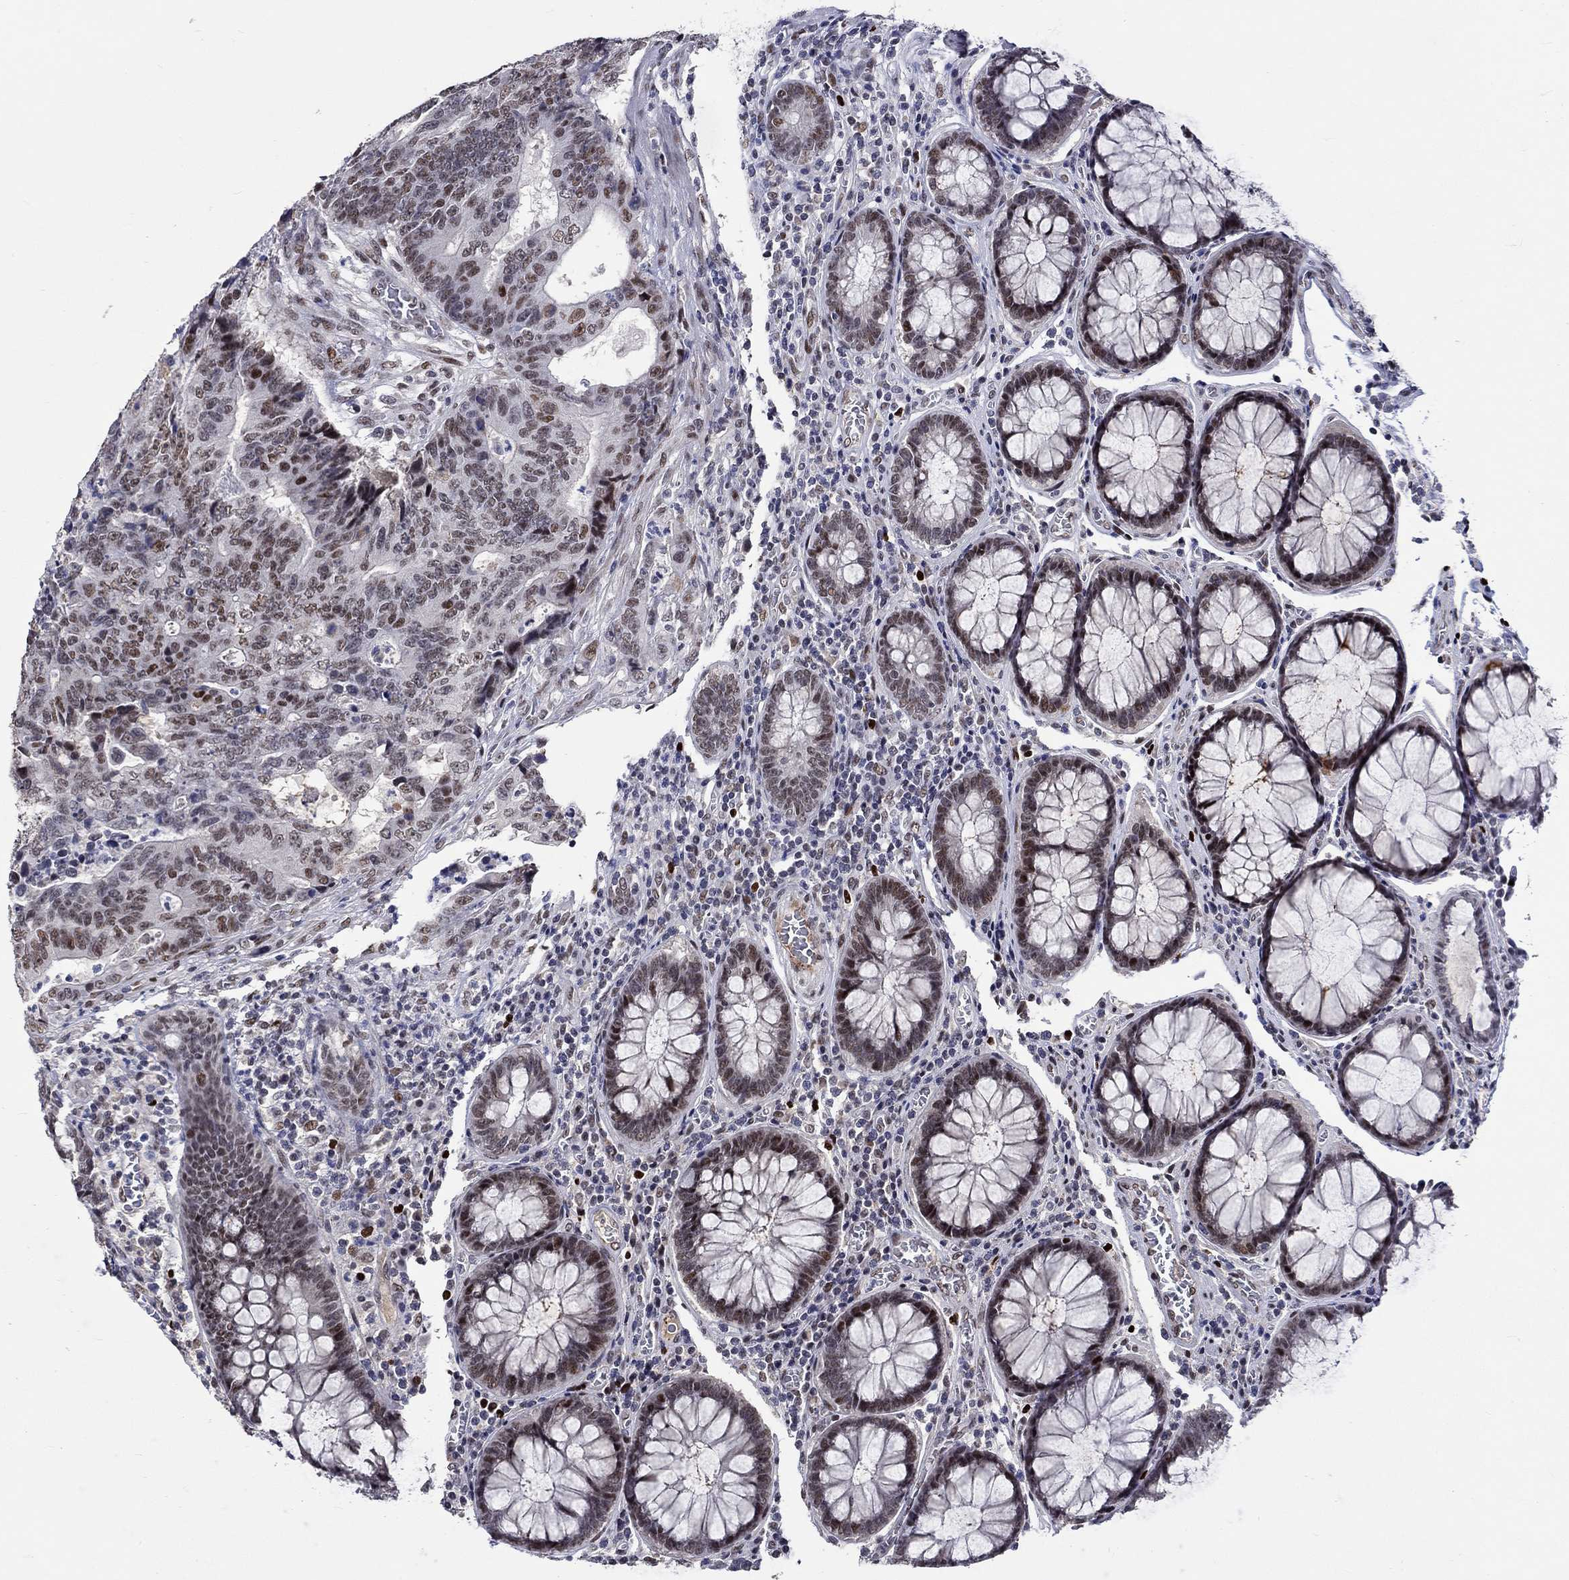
{"staining": {"intensity": "moderate", "quantity": "25%-75%", "location": "nuclear"}, "tissue": "colorectal cancer", "cell_type": "Tumor cells", "image_type": "cancer", "snomed": [{"axis": "morphology", "description": "Adenocarcinoma, NOS"}, {"axis": "topography", "description": "Colon"}], "caption": "IHC (DAB) staining of colorectal cancer (adenocarcinoma) demonstrates moderate nuclear protein expression in approximately 25%-75% of tumor cells. Nuclei are stained in blue.", "gene": "GATA2", "patient": {"sex": "female", "age": 48}}